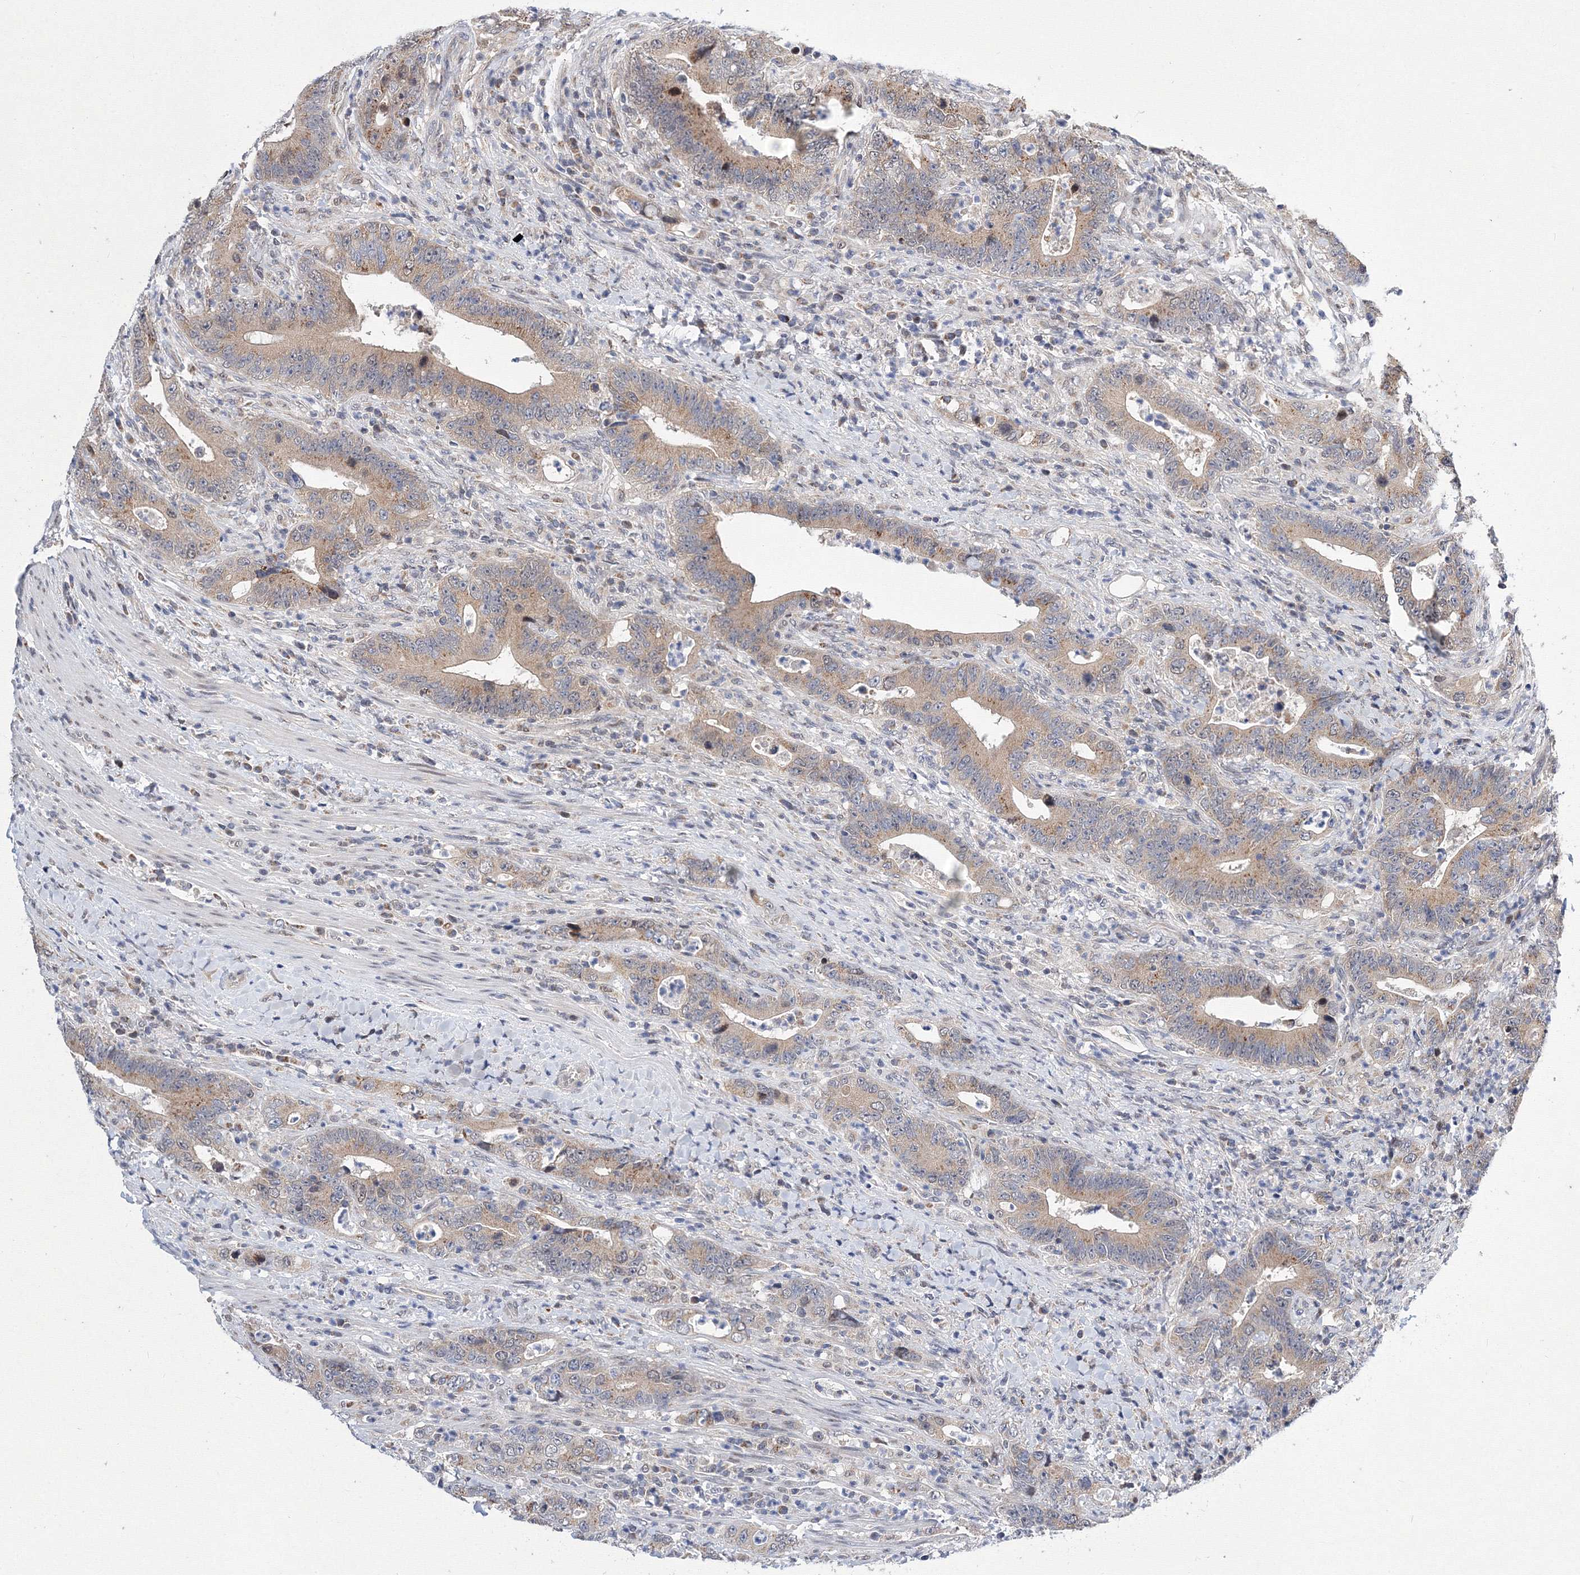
{"staining": {"intensity": "moderate", "quantity": ">75%", "location": "cytoplasmic/membranous"}, "tissue": "colorectal cancer", "cell_type": "Tumor cells", "image_type": "cancer", "snomed": [{"axis": "morphology", "description": "Adenocarcinoma, NOS"}, {"axis": "topography", "description": "Colon"}], "caption": "A photomicrograph of human colorectal cancer (adenocarcinoma) stained for a protein demonstrates moderate cytoplasmic/membranous brown staining in tumor cells.", "gene": "GPN1", "patient": {"sex": "female", "age": 75}}